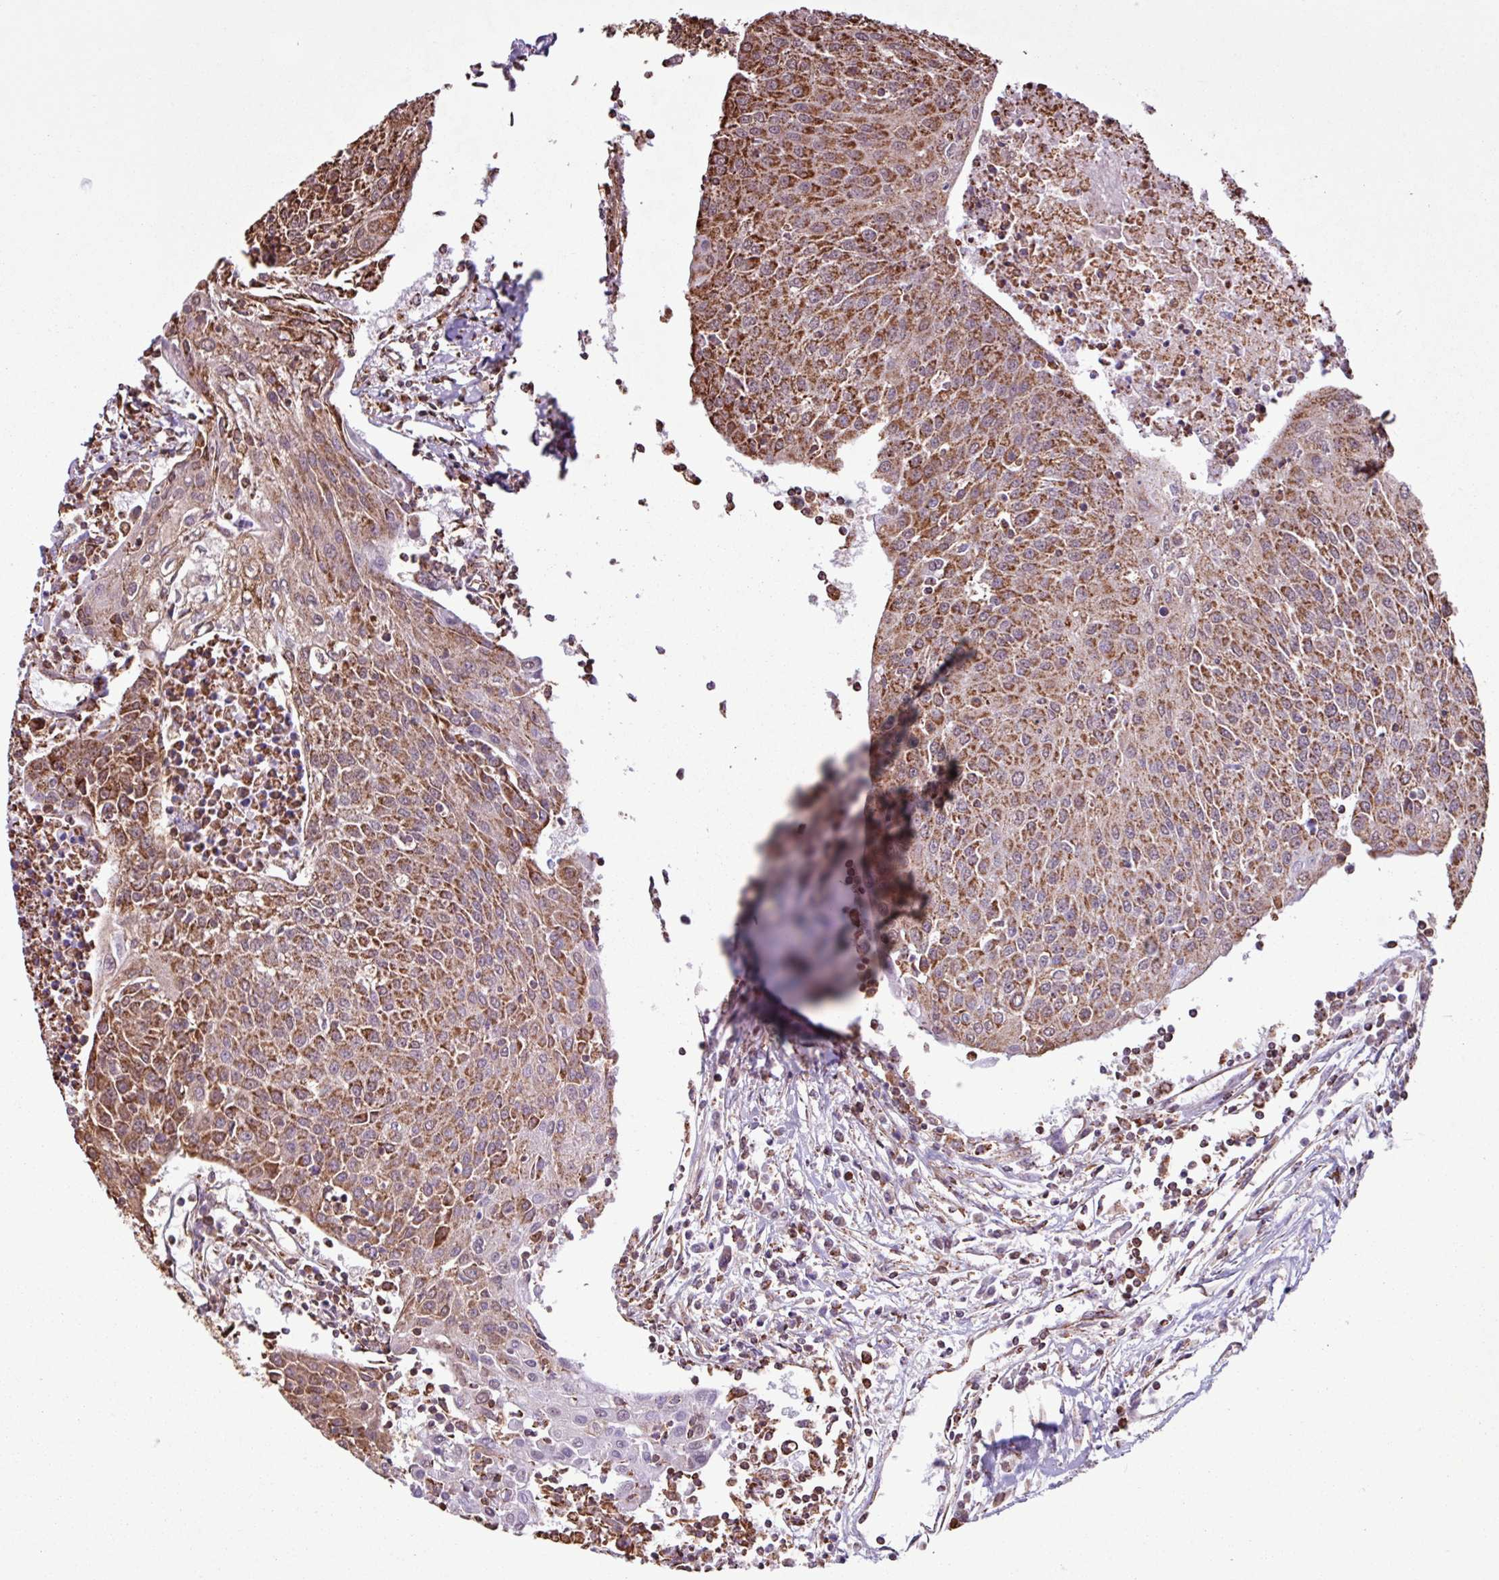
{"staining": {"intensity": "strong", "quantity": ">75%", "location": "cytoplasmic/membranous"}, "tissue": "urothelial cancer", "cell_type": "Tumor cells", "image_type": "cancer", "snomed": [{"axis": "morphology", "description": "Urothelial carcinoma, High grade"}, {"axis": "topography", "description": "Urinary bladder"}], "caption": "This image exhibits urothelial cancer stained with IHC to label a protein in brown. The cytoplasmic/membranous of tumor cells show strong positivity for the protein. Nuclei are counter-stained blue.", "gene": "ALG8", "patient": {"sex": "female", "age": 85}}